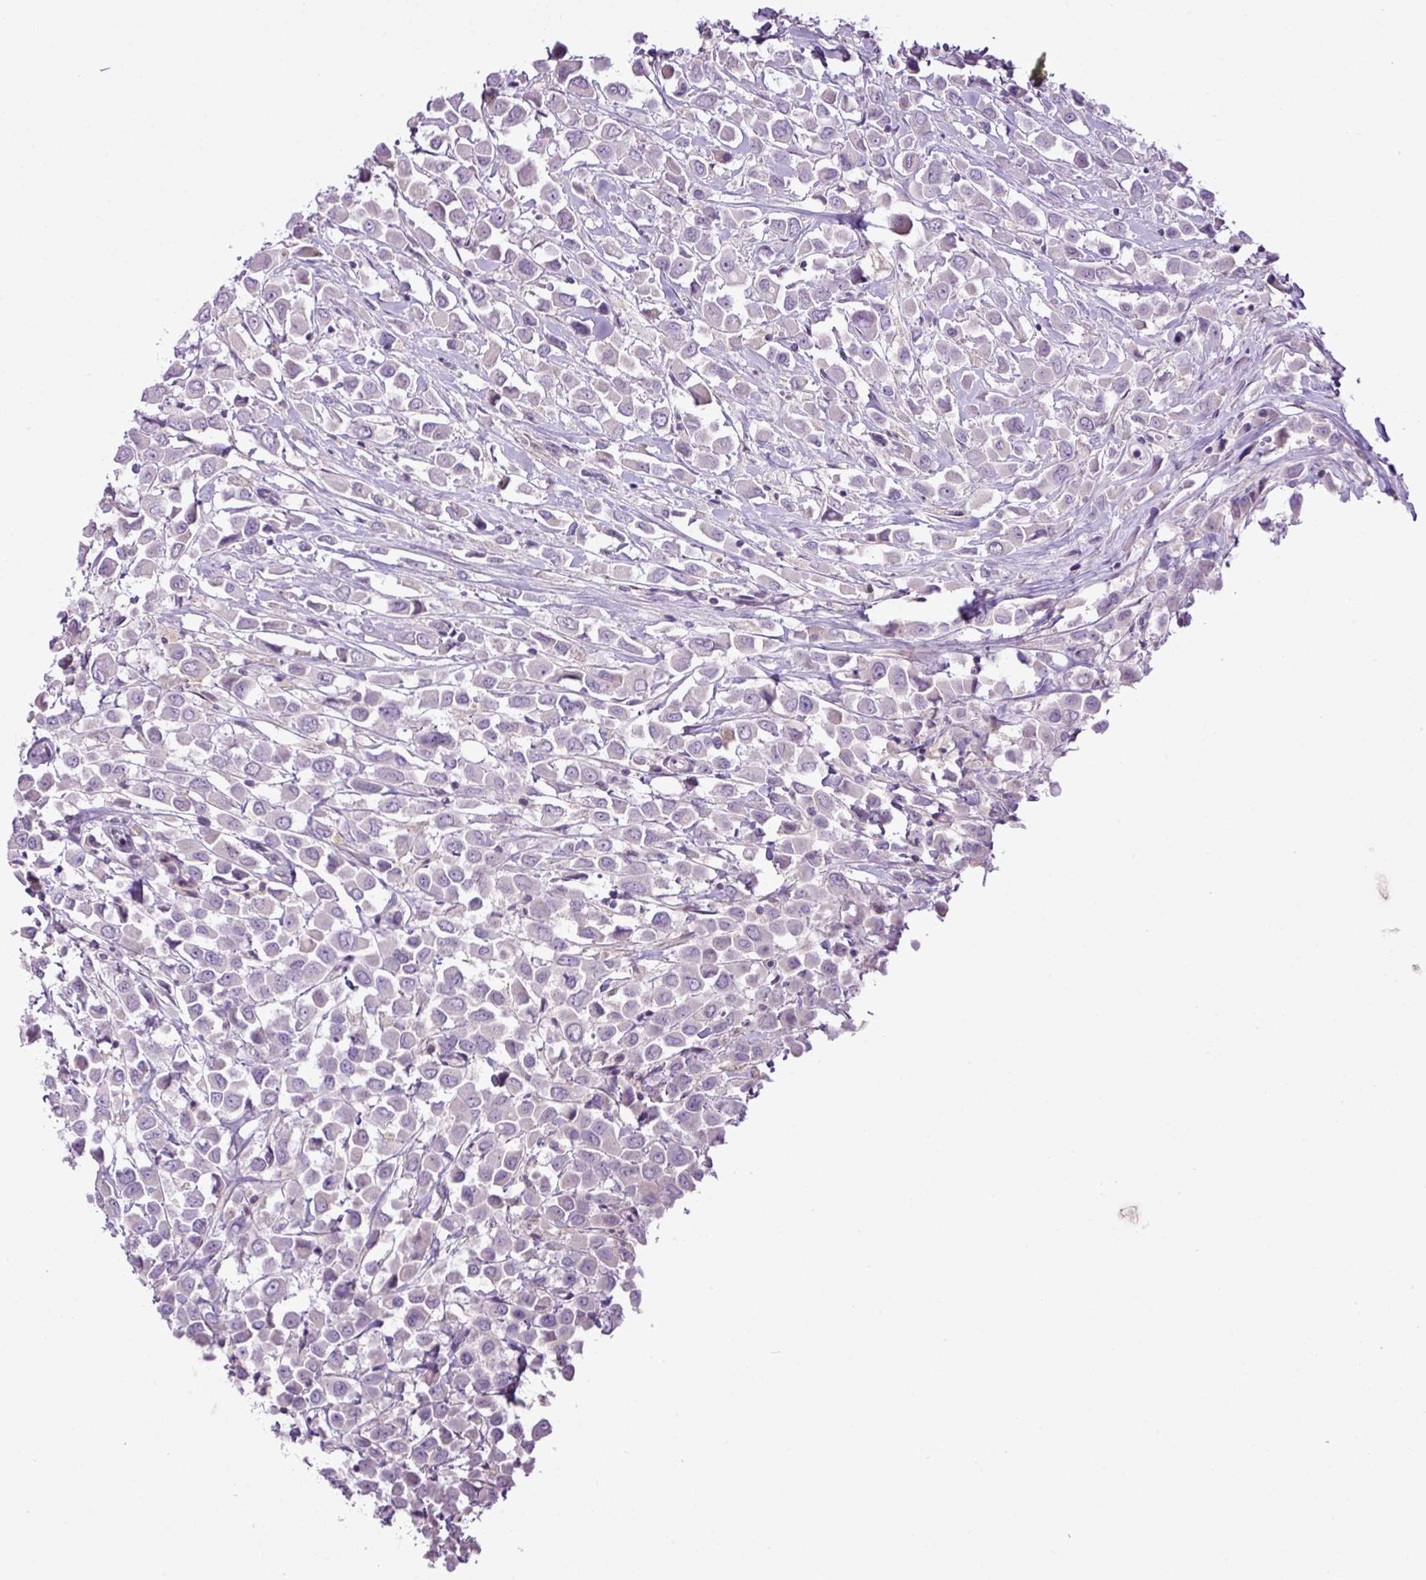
{"staining": {"intensity": "negative", "quantity": "none", "location": "none"}, "tissue": "breast cancer", "cell_type": "Tumor cells", "image_type": "cancer", "snomed": [{"axis": "morphology", "description": "Duct carcinoma"}, {"axis": "topography", "description": "Breast"}], "caption": "Immunohistochemistry image of neoplastic tissue: breast cancer stained with DAB displays no significant protein positivity in tumor cells.", "gene": "DNAJB13", "patient": {"sex": "female", "age": 61}}